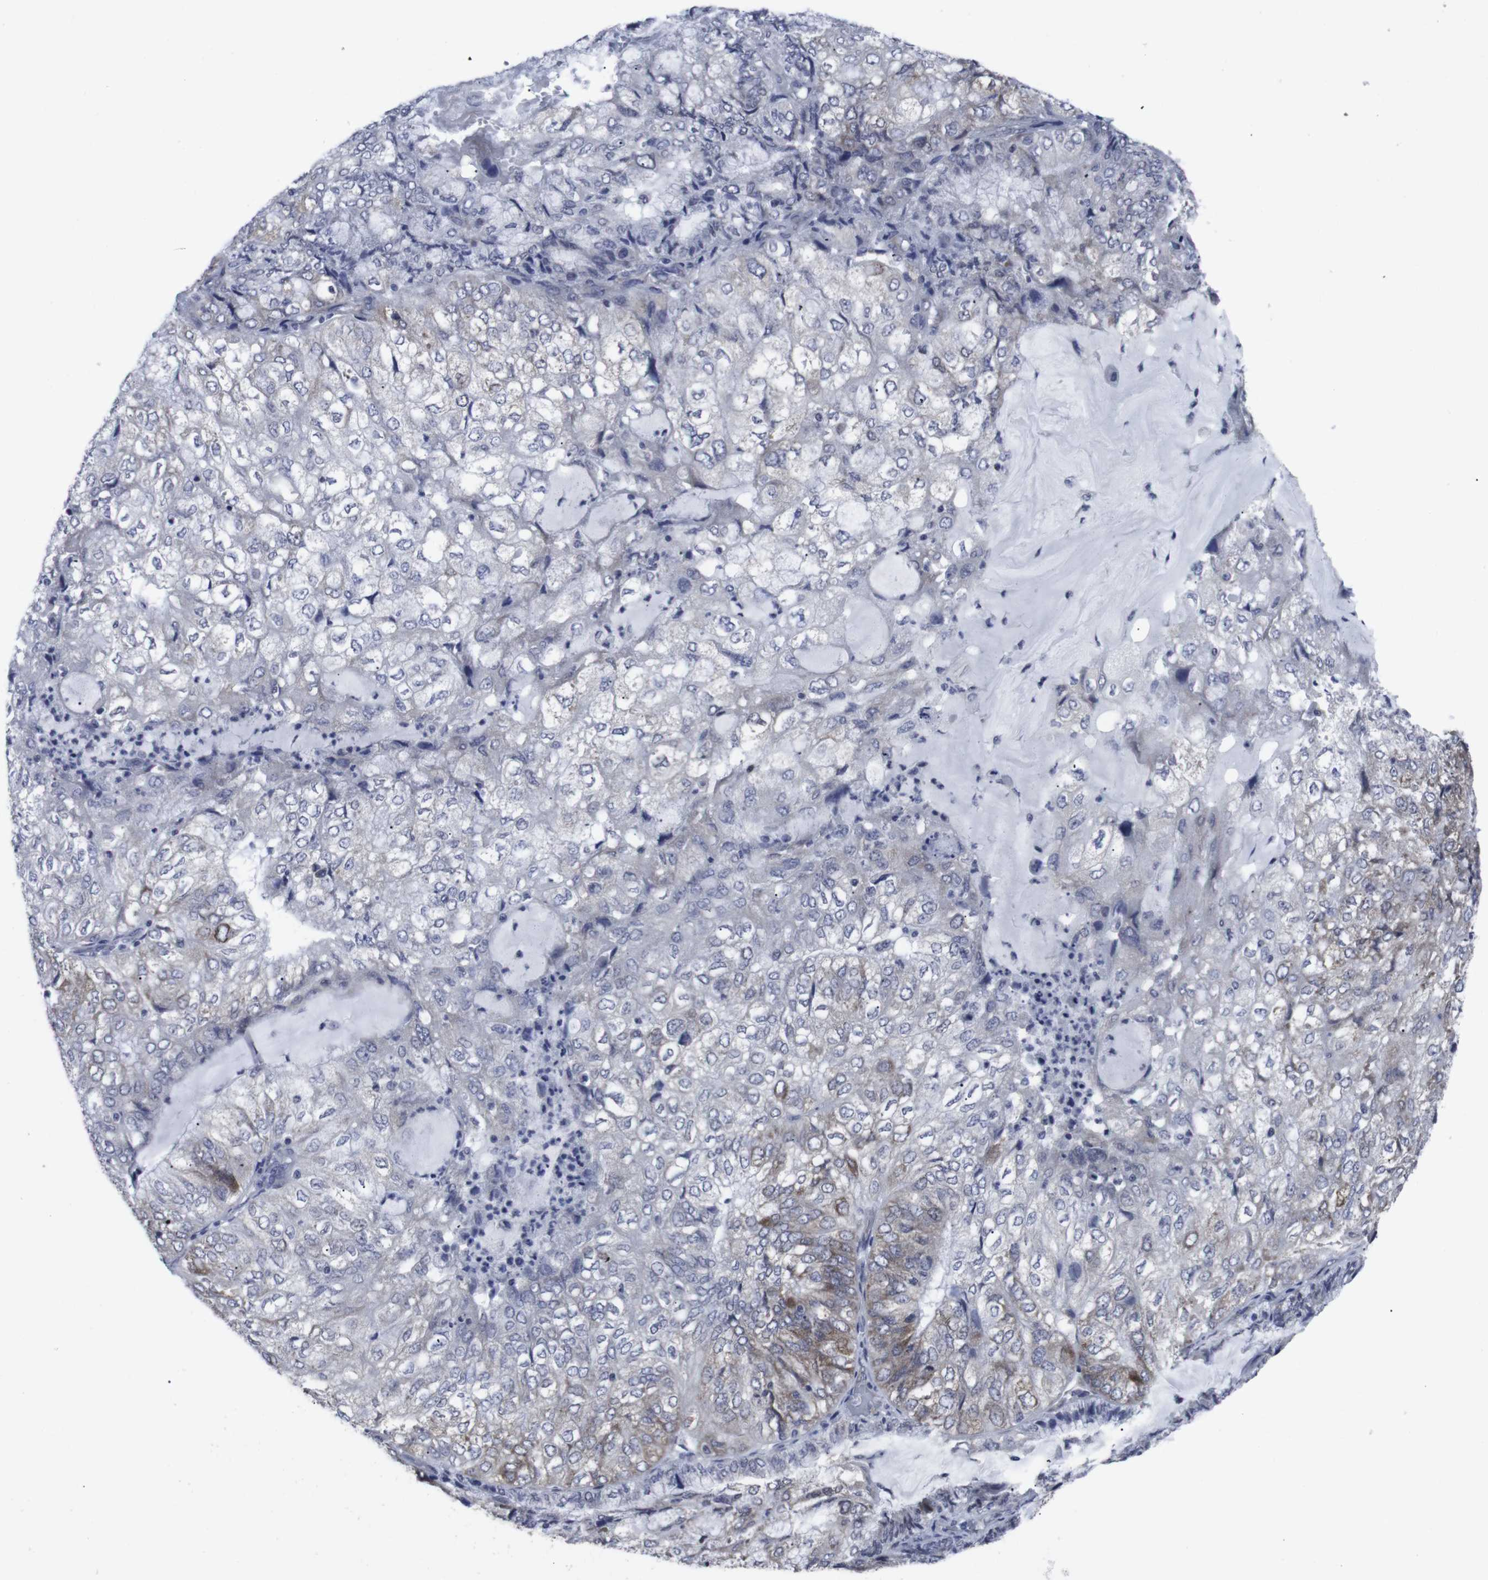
{"staining": {"intensity": "moderate", "quantity": "<25%", "location": "cytoplasmic/membranous"}, "tissue": "endometrial cancer", "cell_type": "Tumor cells", "image_type": "cancer", "snomed": [{"axis": "morphology", "description": "Adenocarcinoma, NOS"}, {"axis": "topography", "description": "Endometrium"}], "caption": "Immunohistochemical staining of endometrial adenocarcinoma displays low levels of moderate cytoplasmic/membranous protein expression in approximately <25% of tumor cells. The staining is performed using DAB brown chromogen to label protein expression. The nuclei are counter-stained blue using hematoxylin.", "gene": "GEMIN2", "patient": {"sex": "female", "age": 81}}